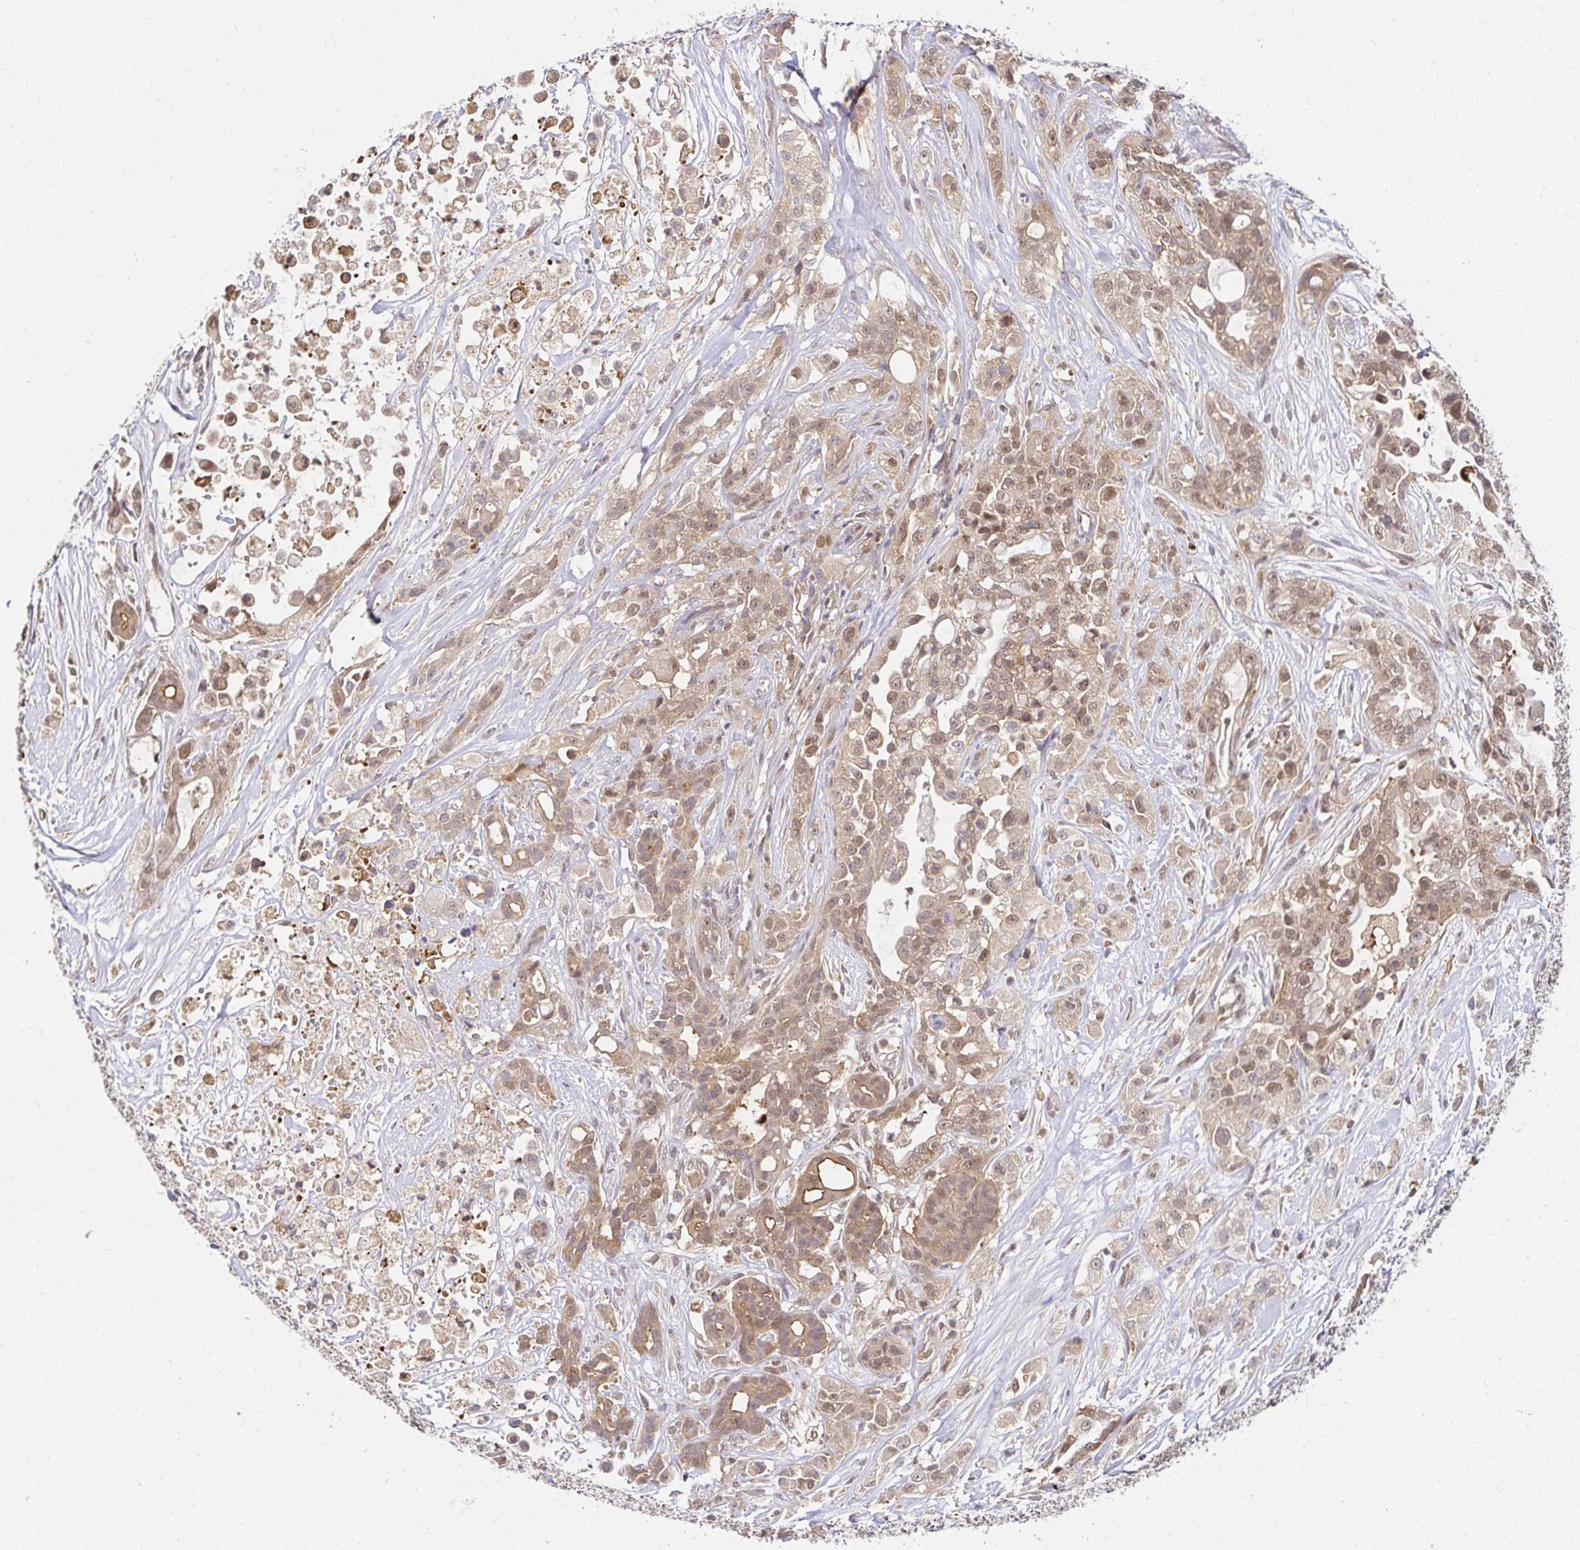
{"staining": {"intensity": "moderate", "quantity": ">75%", "location": "cytoplasmic/membranous,nuclear"}, "tissue": "pancreatic cancer", "cell_type": "Tumor cells", "image_type": "cancer", "snomed": [{"axis": "morphology", "description": "Adenocarcinoma, NOS"}, {"axis": "topography", "description": "Pancreas"}], "caption": "Pancreatic adenocarcinoma was stained to show a protein in brown. There is medium levels of moderate cytoplasmic/membranous and nuclear expression in about >75% of tumor cells.", "gene": "PSMA4", "patient": {"sex": "male", "age": 44}}